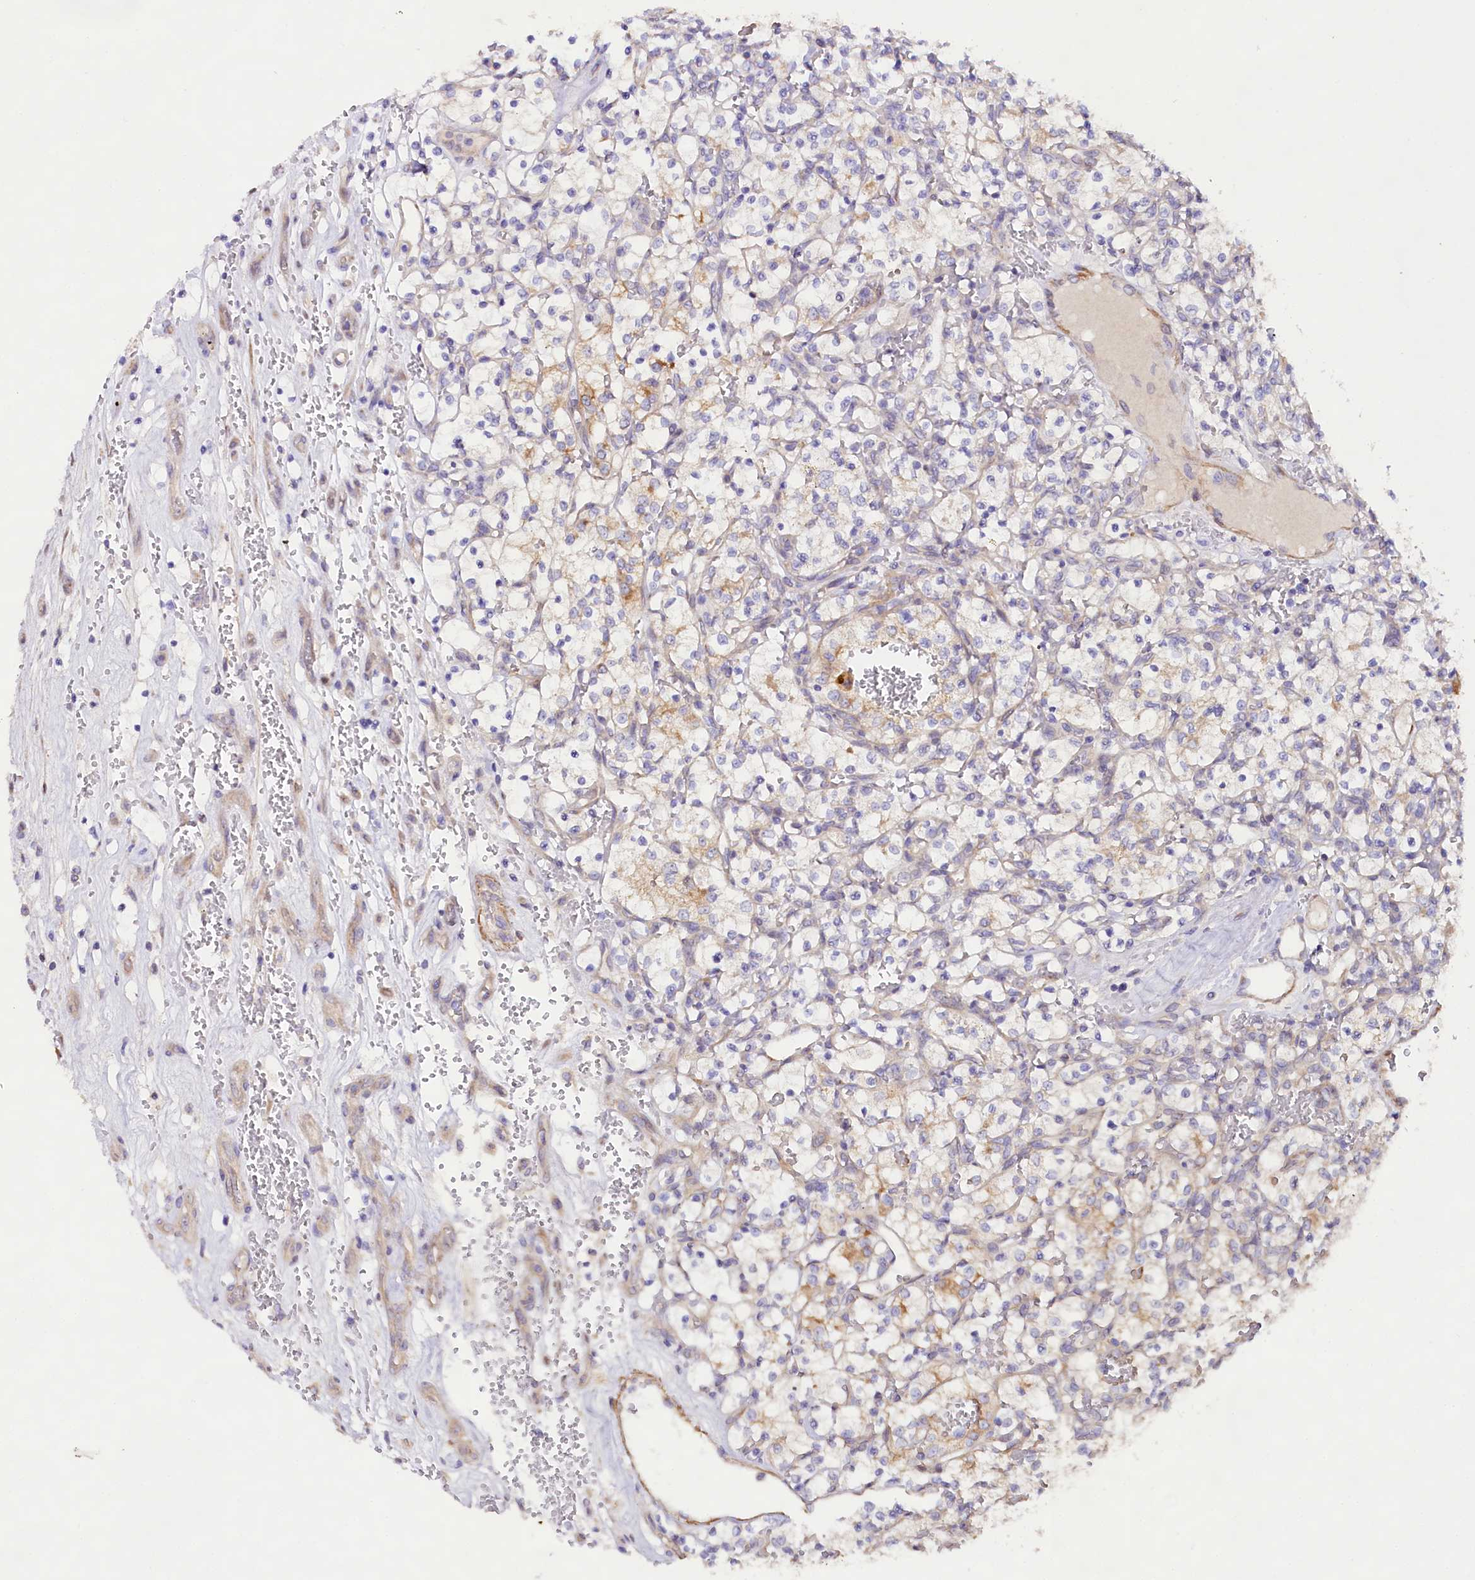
{"staining": {"intensity": "moderate", "quantity": "<25%", "location": "cytoplasmic/membranous"}, "tissue": "renal cancer", "cell_type": "Tumor cells", "image_type": "cancer", "snomed": [{"axis": "morphology", "description": "Adenocarcinoma, NOS"}, {"axis": "topography", "description": "Kidney"}], "caption": "This is a histology image of immunohistochemistry staining of renal cancer, which shows moderate staining in the cytoplasmic/membranous of tumor cells.", "gene": "VPS11", "patient": {"sex": "female", "age": 69}}